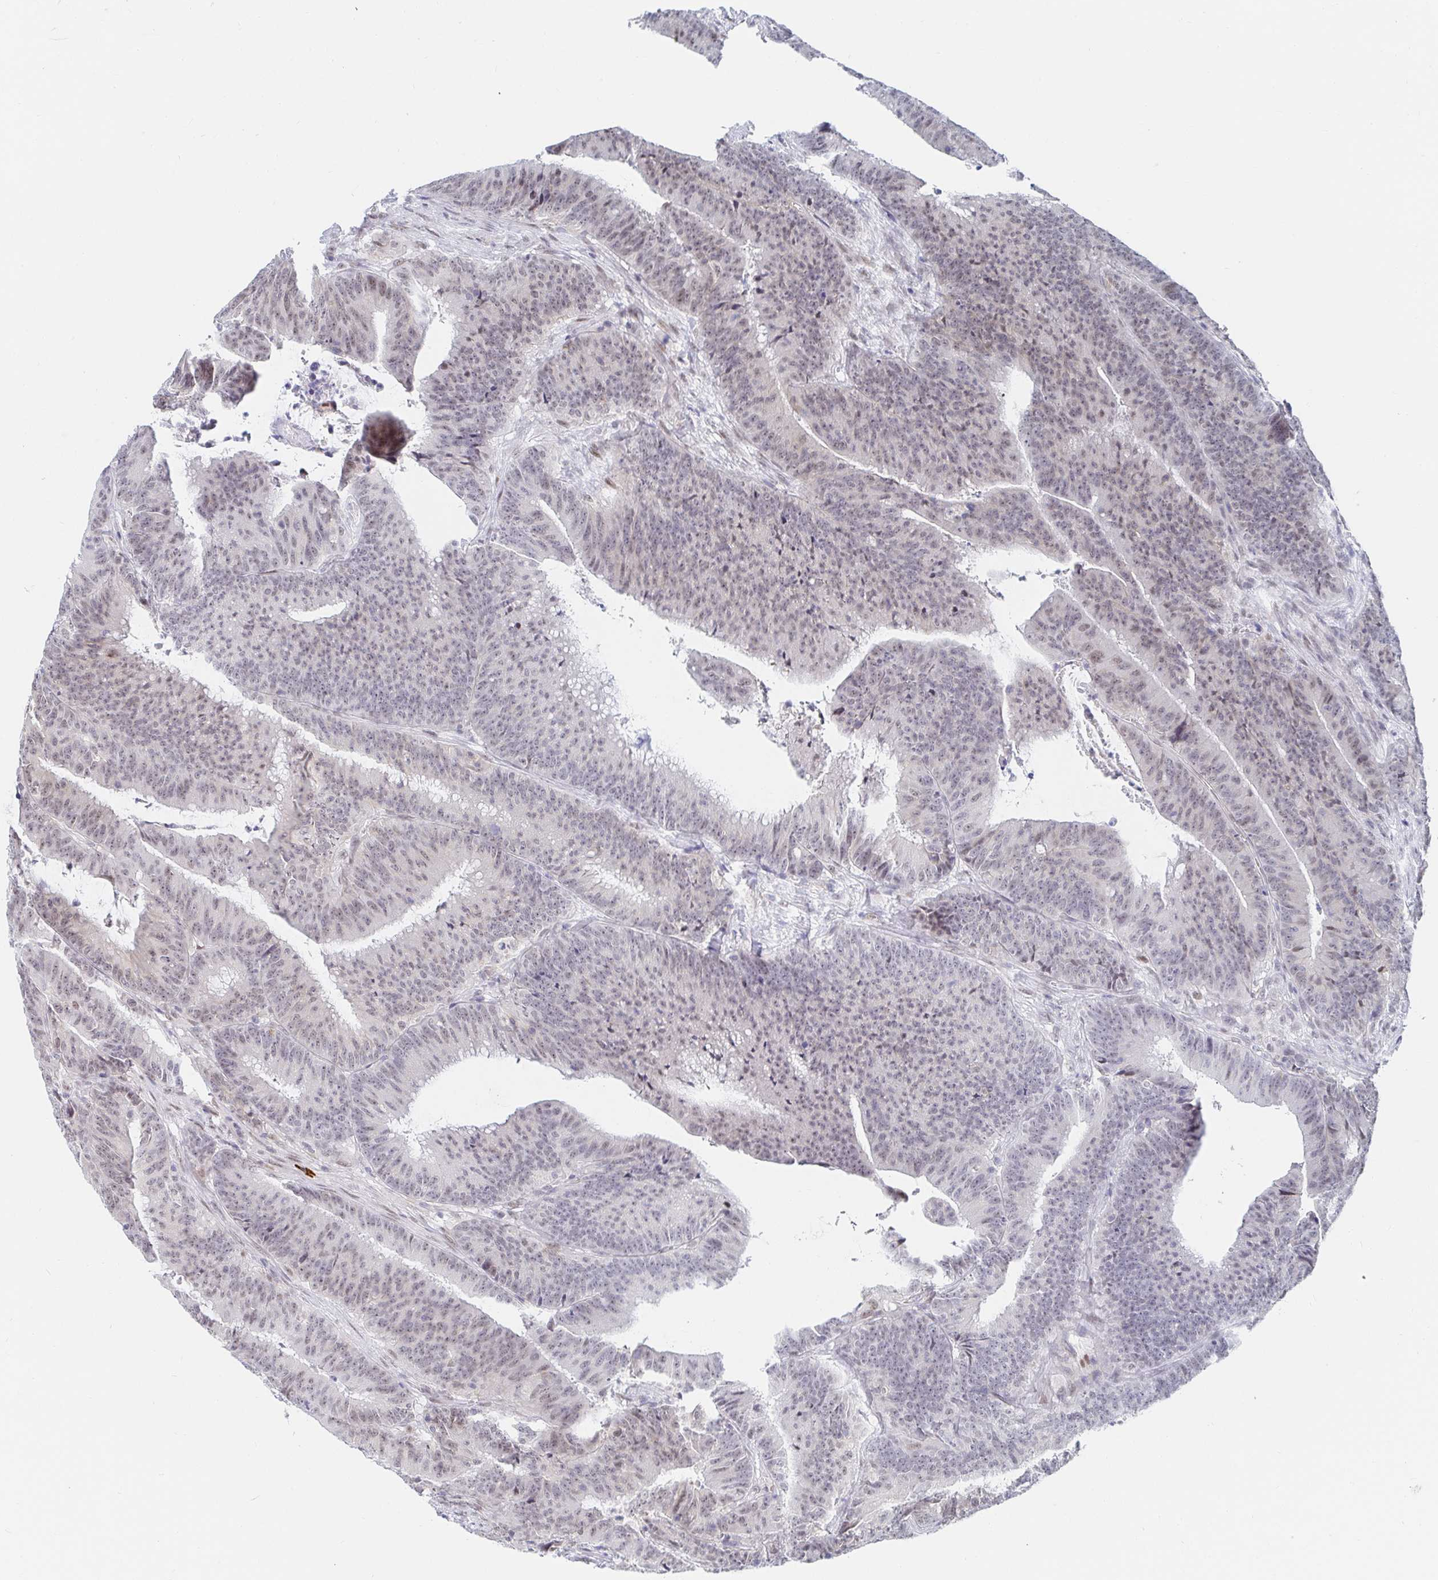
{"staining": {"intensity": "weak", "quantity": ">75%", "location": "nuclear"}, "tissue": "colorectal cancer", "cell_type": "Tumor cells", "image_type": "cancer", "snomed": [{"axis": "morphology", "description": "Adenocarcinoma, NOS"}, {"axis": "topography", "description": "Colon"}], "caption": "Immunohistochemistry image of colorectal cancer stained for a protein (brown), which demonstrates low levels of weak nuclear positivity in approximately >75% of tumor cells.", "gene": "COL28A1", "patient": {"sex": "female", "age": 78}}